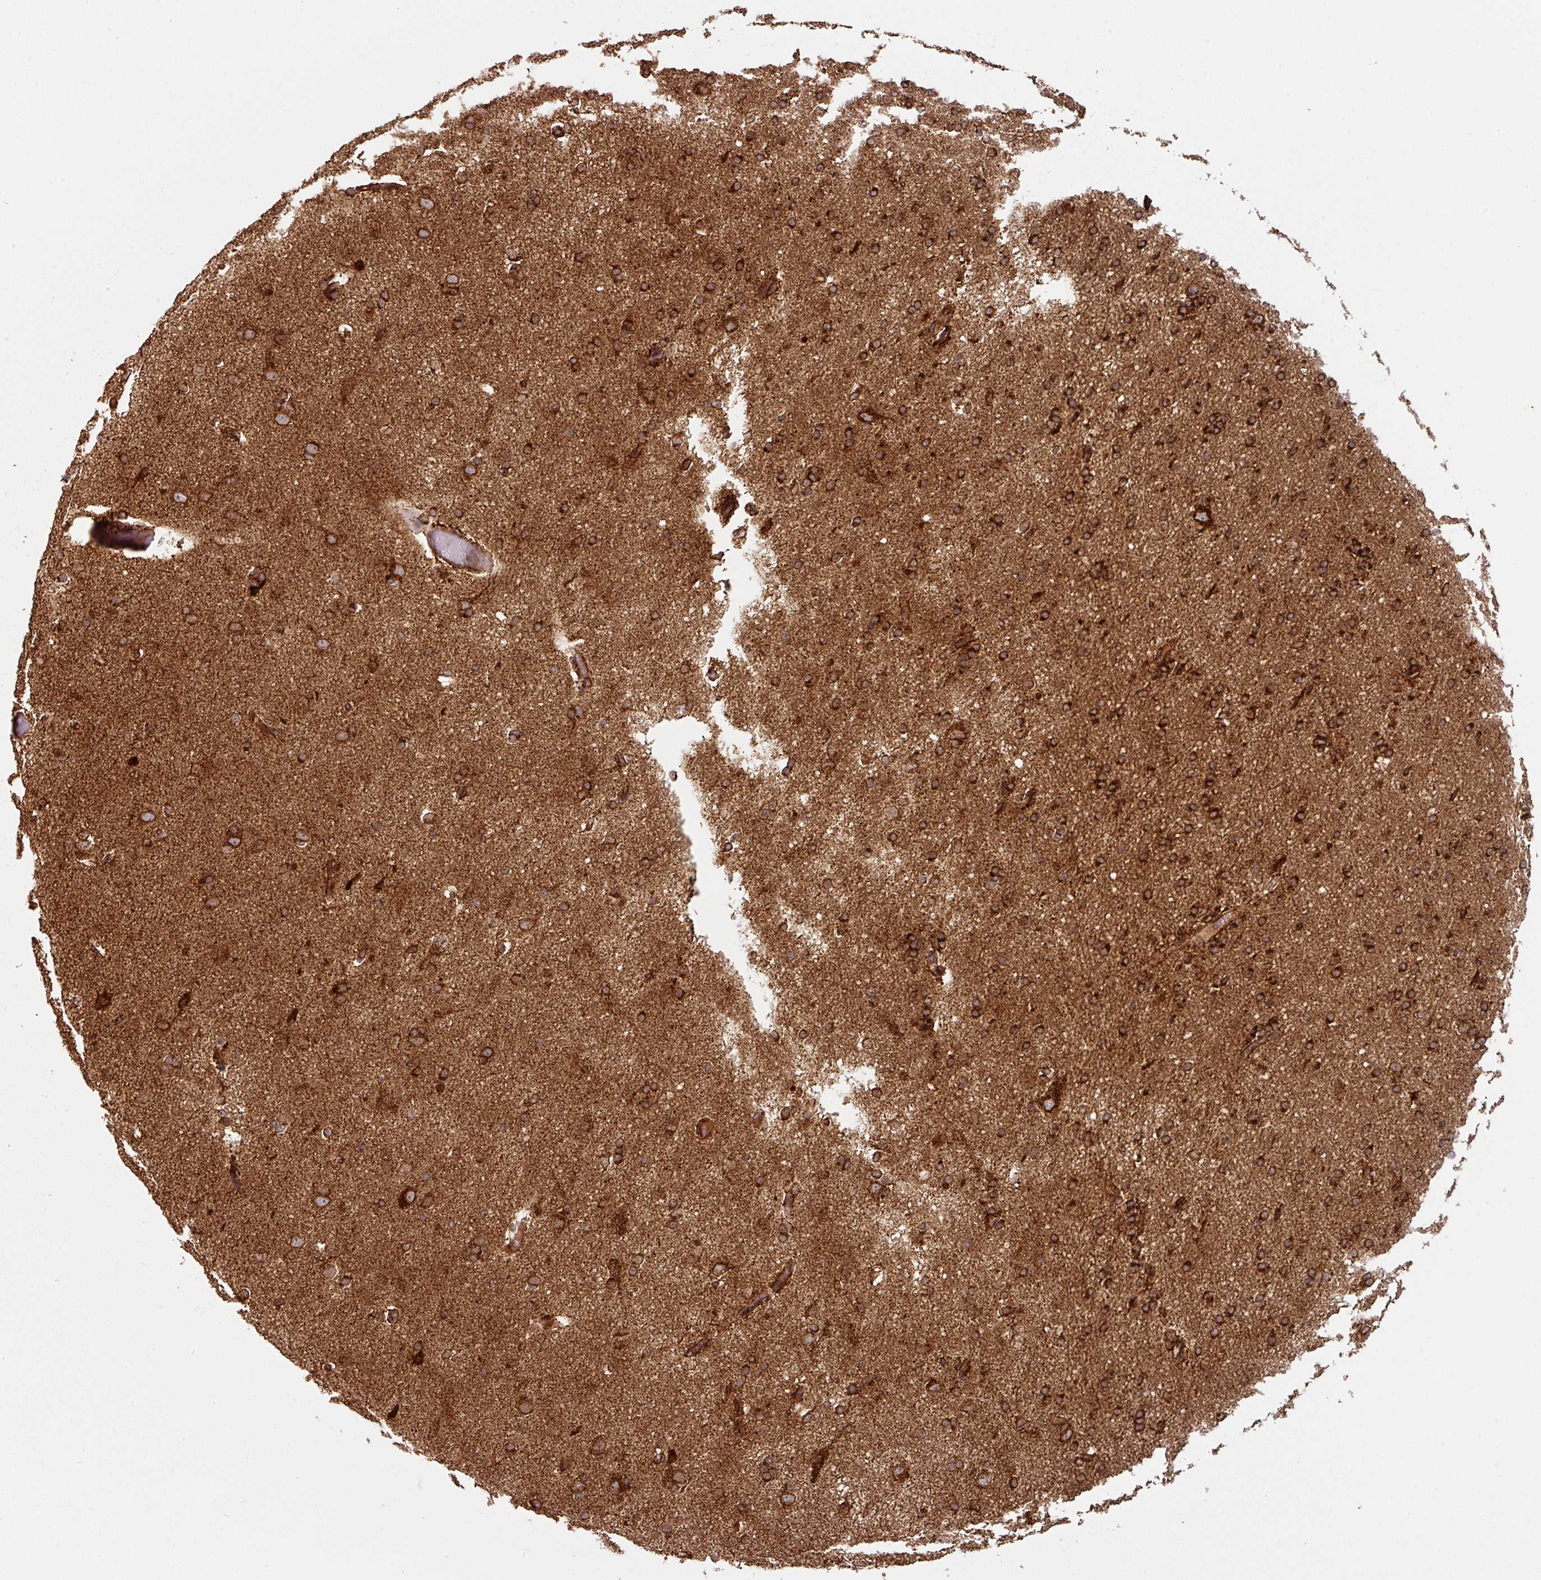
{"staining": {"intensity": "strong", "quantity": ">75%", "location": "cytoplasmic/membranous"}, "tissue": "cerebral cortex", "cell_type": "Endothelial cells", "image_type": "normal", "snomed": [{"axis": "morphology", "description": "Normal tissue, NOS"}, {"axis": "morphology", "description": "Inflammation, NOS"}, {"axis": "topography", "description": "Cerebral cortex"}], "caption": "Protein expression analysis of unremarkable human cerebral cortex reveals strong cytoplasmic/membranous positivity in about >75% of endothelial cells.", "gene": "TRAP1", "patient": {"sex": "male", "age": 6}}